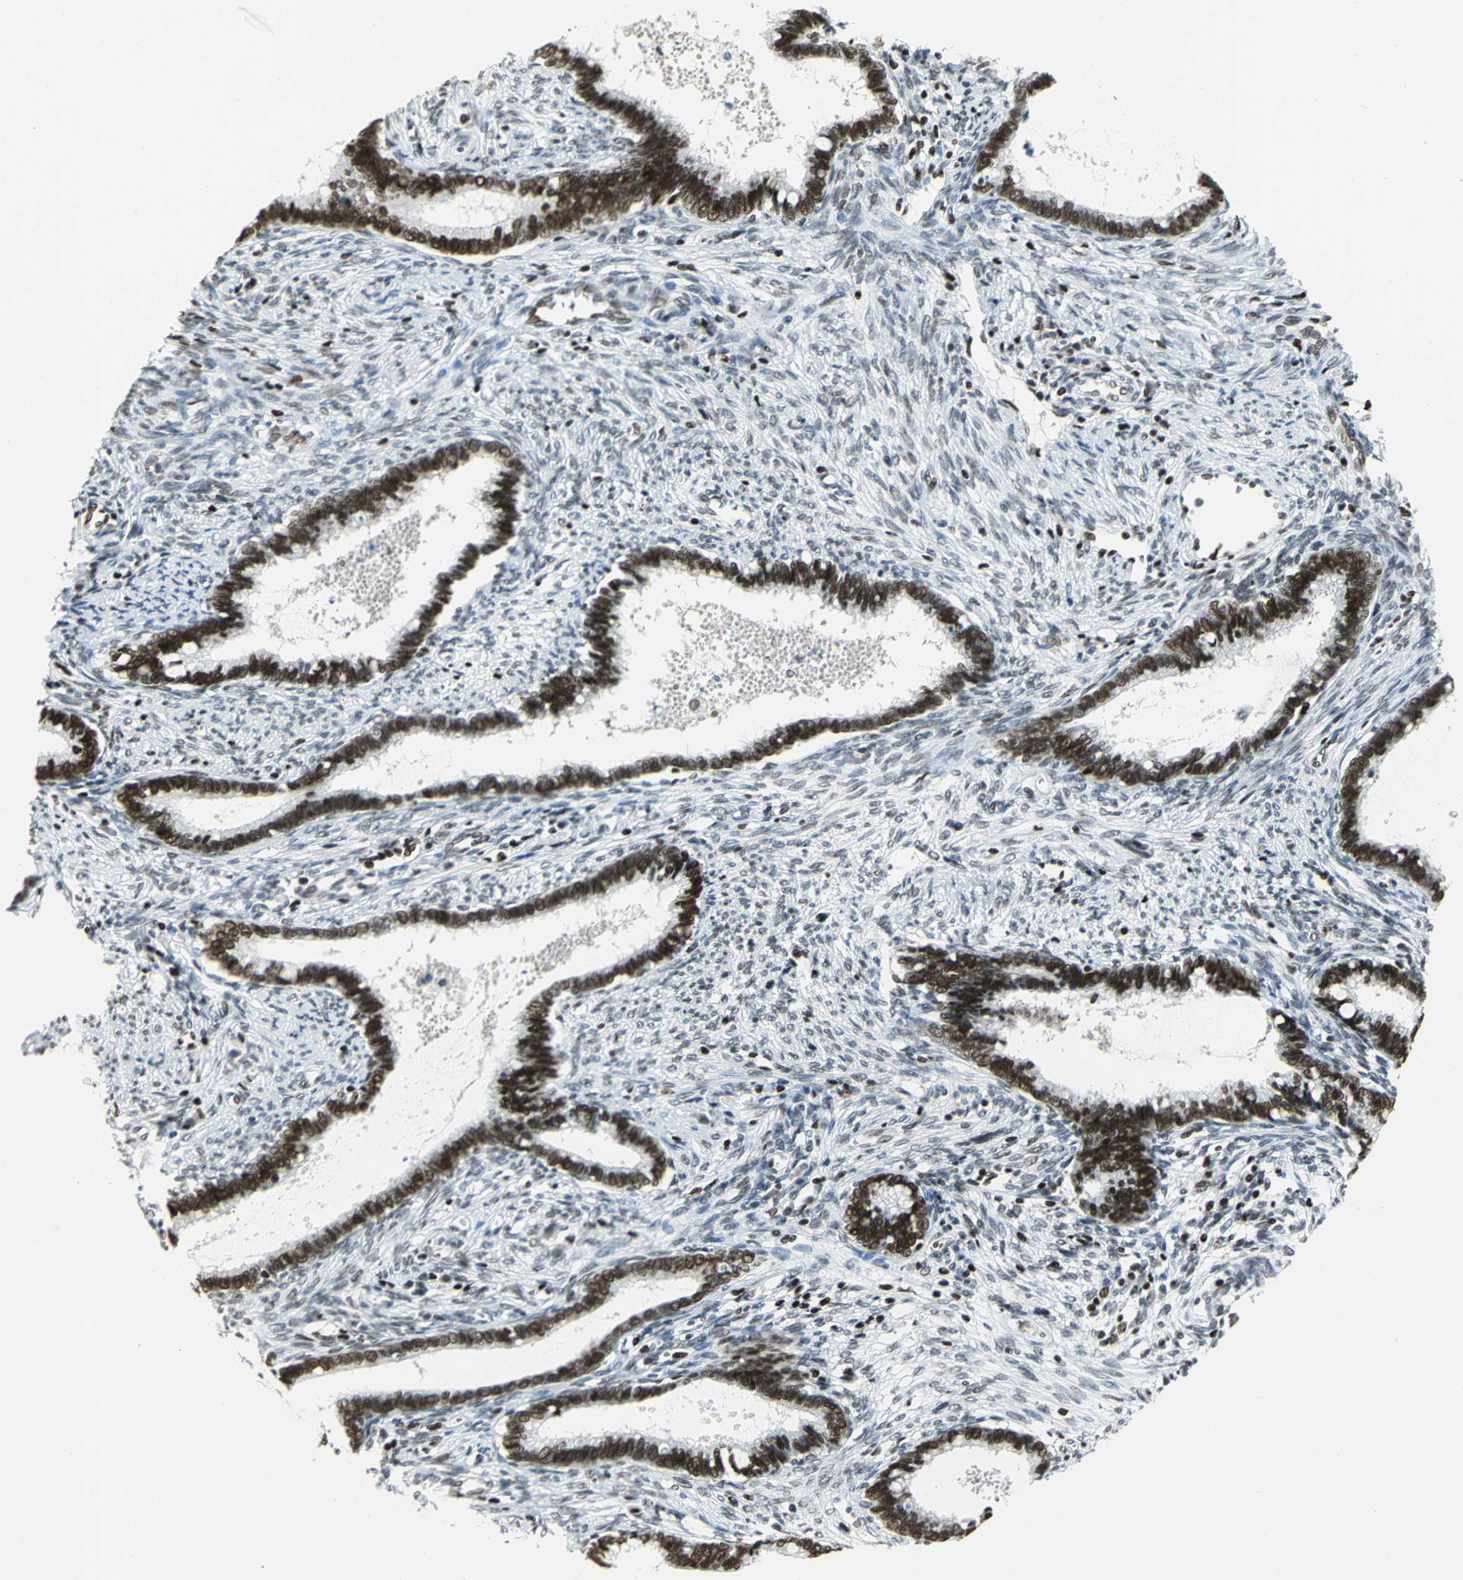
{"staining": {"intensity": "strong", "quantity": ">75%", "location": "nuclear"}, "tissue": "cervical cancer", "cell_type": "Tumor cells", "image_type": "cancer", "snomed": [{"axis": "morphology", "description": "Adenocarcinoma, NOS"}, {"axis": "topography", "description": "Cervix"}], "caption": "Cervical cancer tissue shows strong nuclear positivity in about >75% of tumor cells, visualized by immunohistochemistry. The staining was performed using DAB (3,3'-diaminobenzidine), with brown indicating positive protein expression. Nuclei are stained blue with hematoxylin.", "gene": "HNRNPD", "patient": {"sex": "female", "age": 44}}